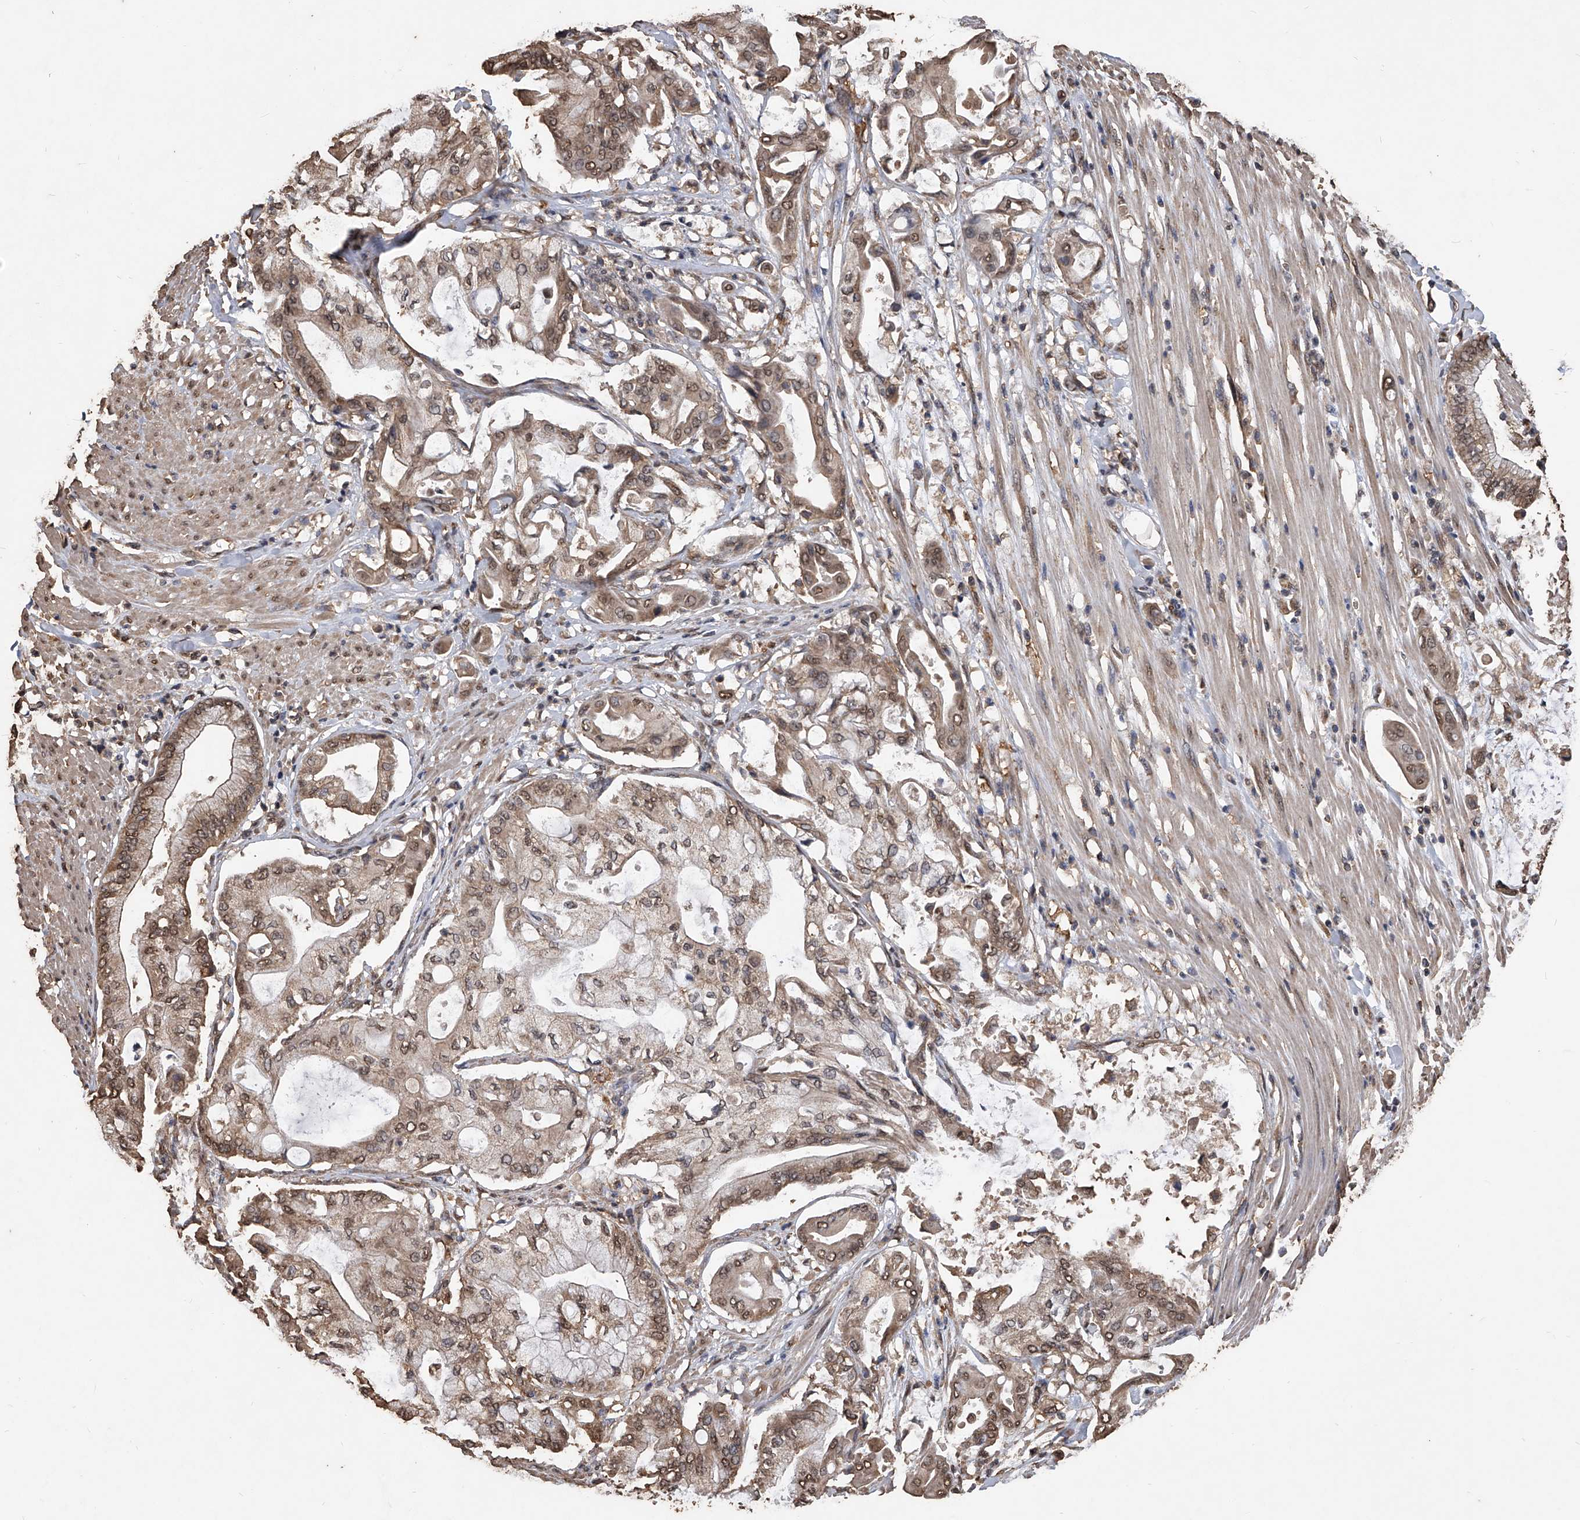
{"staining": {"intensity": "moderate", "quantity": ">75%", "location": "cytoplasmic/membranous,nuclear"}, "tissue": "pancreatic cancer", "cell_type": "Tumor cells", "image_type": "cancer", "snomed": [{"axis": "morphology", "description": "Adenocarcinoma, NOS"}, {"axis": "morphology", "description": "Adenocarcinoma, metastatic, NOS"}, {"axis": "topography", "description": "Lymph node"}, {"axis": "topography", "description": "Pancreas"}, {"axis": "topography", "description": "Duodenum"}], "caption": "Human pancreatic cancer stained for a protein (brown) shows moderate cytoplasmic/membranous and nuclear positive positivity in approximately >75% of tumor cells.", "gene": "FBXL4", "patient": {"sex": "female", "age": 64}}